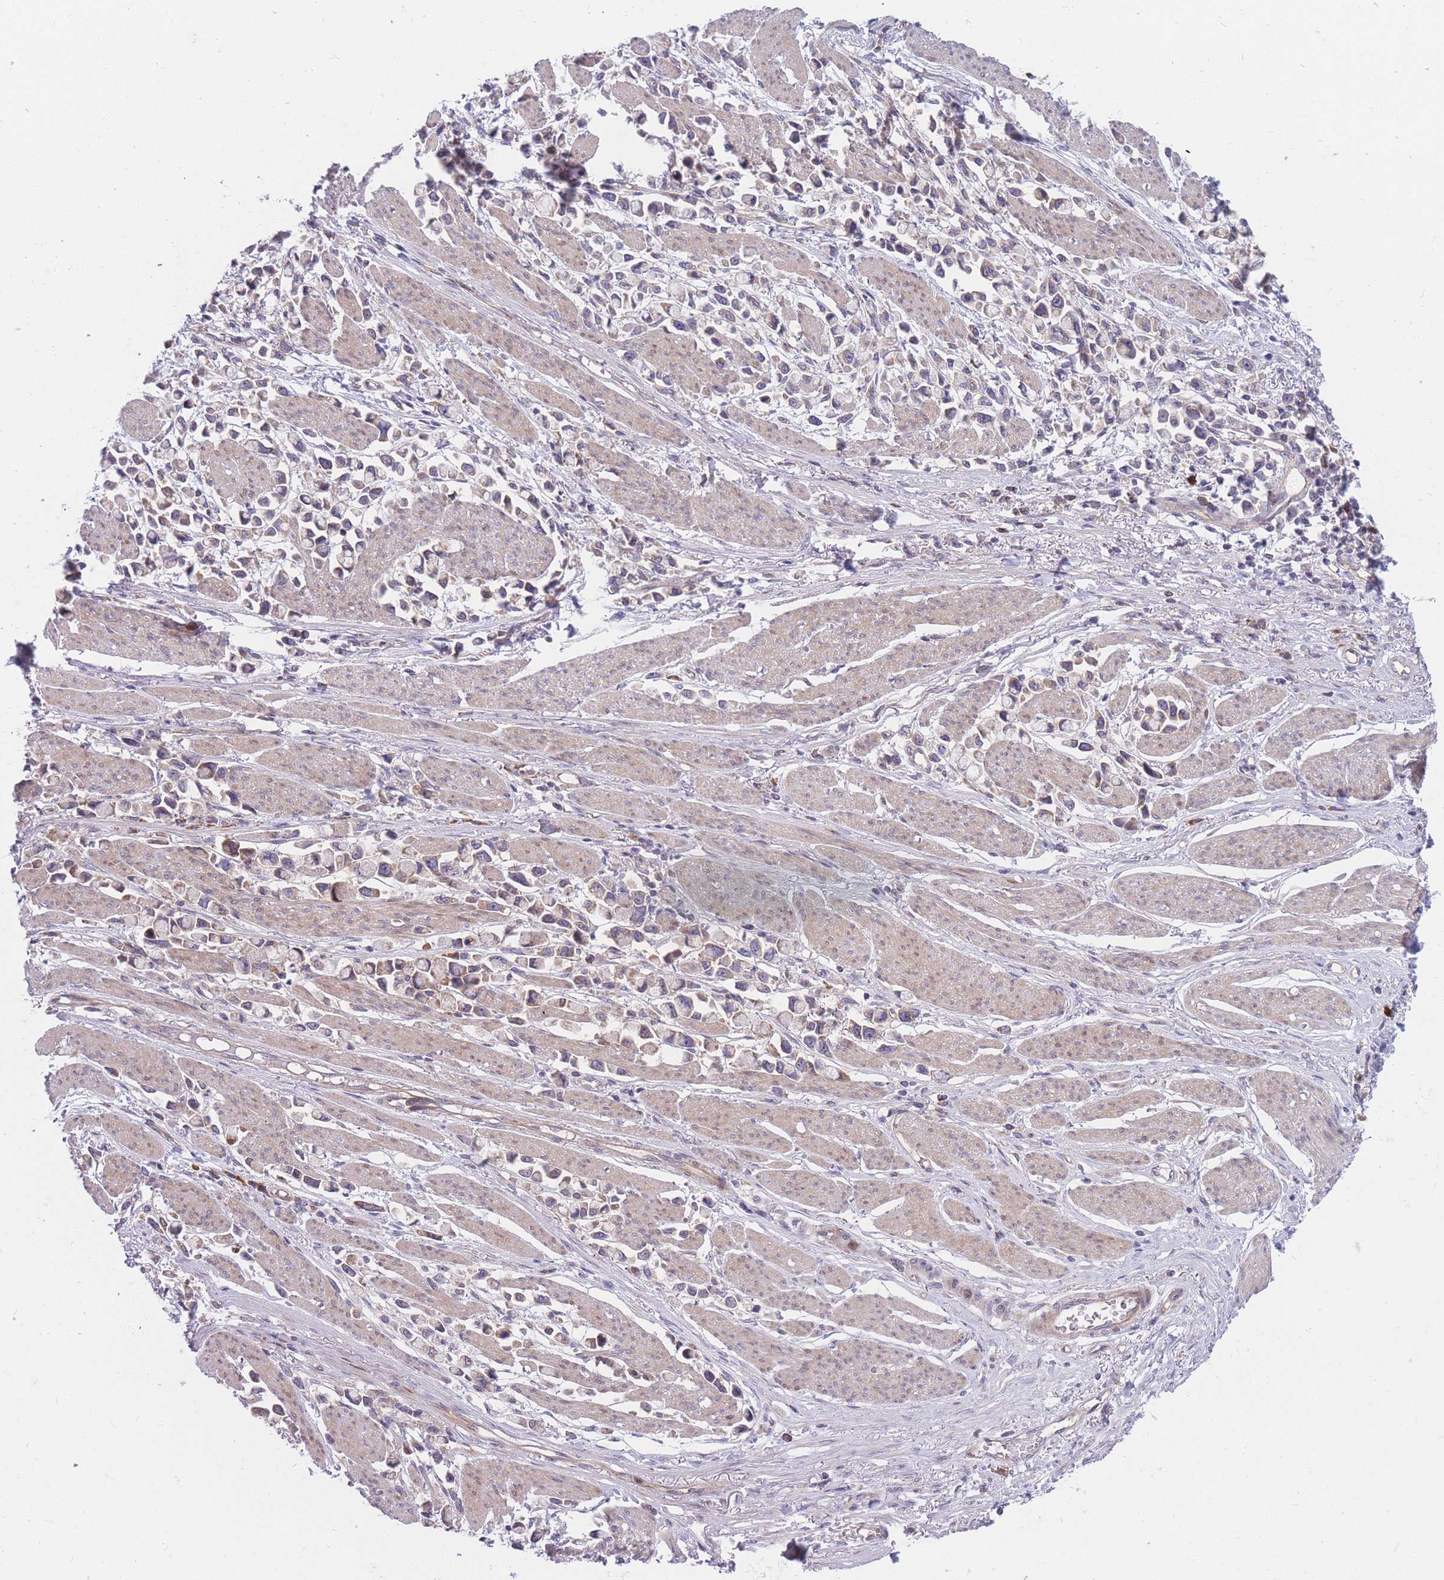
{"staining": {"intensity": "negative", "quantity": "none", "location": "none"}, "tissue": "stomach cancer", "cell_type": "Tumor cells", "image_type": "cancer", "snomed": [{"axis": "morphology", "description": "Adenocarcinoma, NOS"}, {"axis": "topography", "description": "Stomach"}], "caption": "Protein analysis of stomach cancer demonstrates no significant expression in tumor cells. (DAB immunohistochemistry (IHC) with hematoxylin counter stain).", "gene": "TMEM131L", "patient": {"sex": "female", "age": 81}}